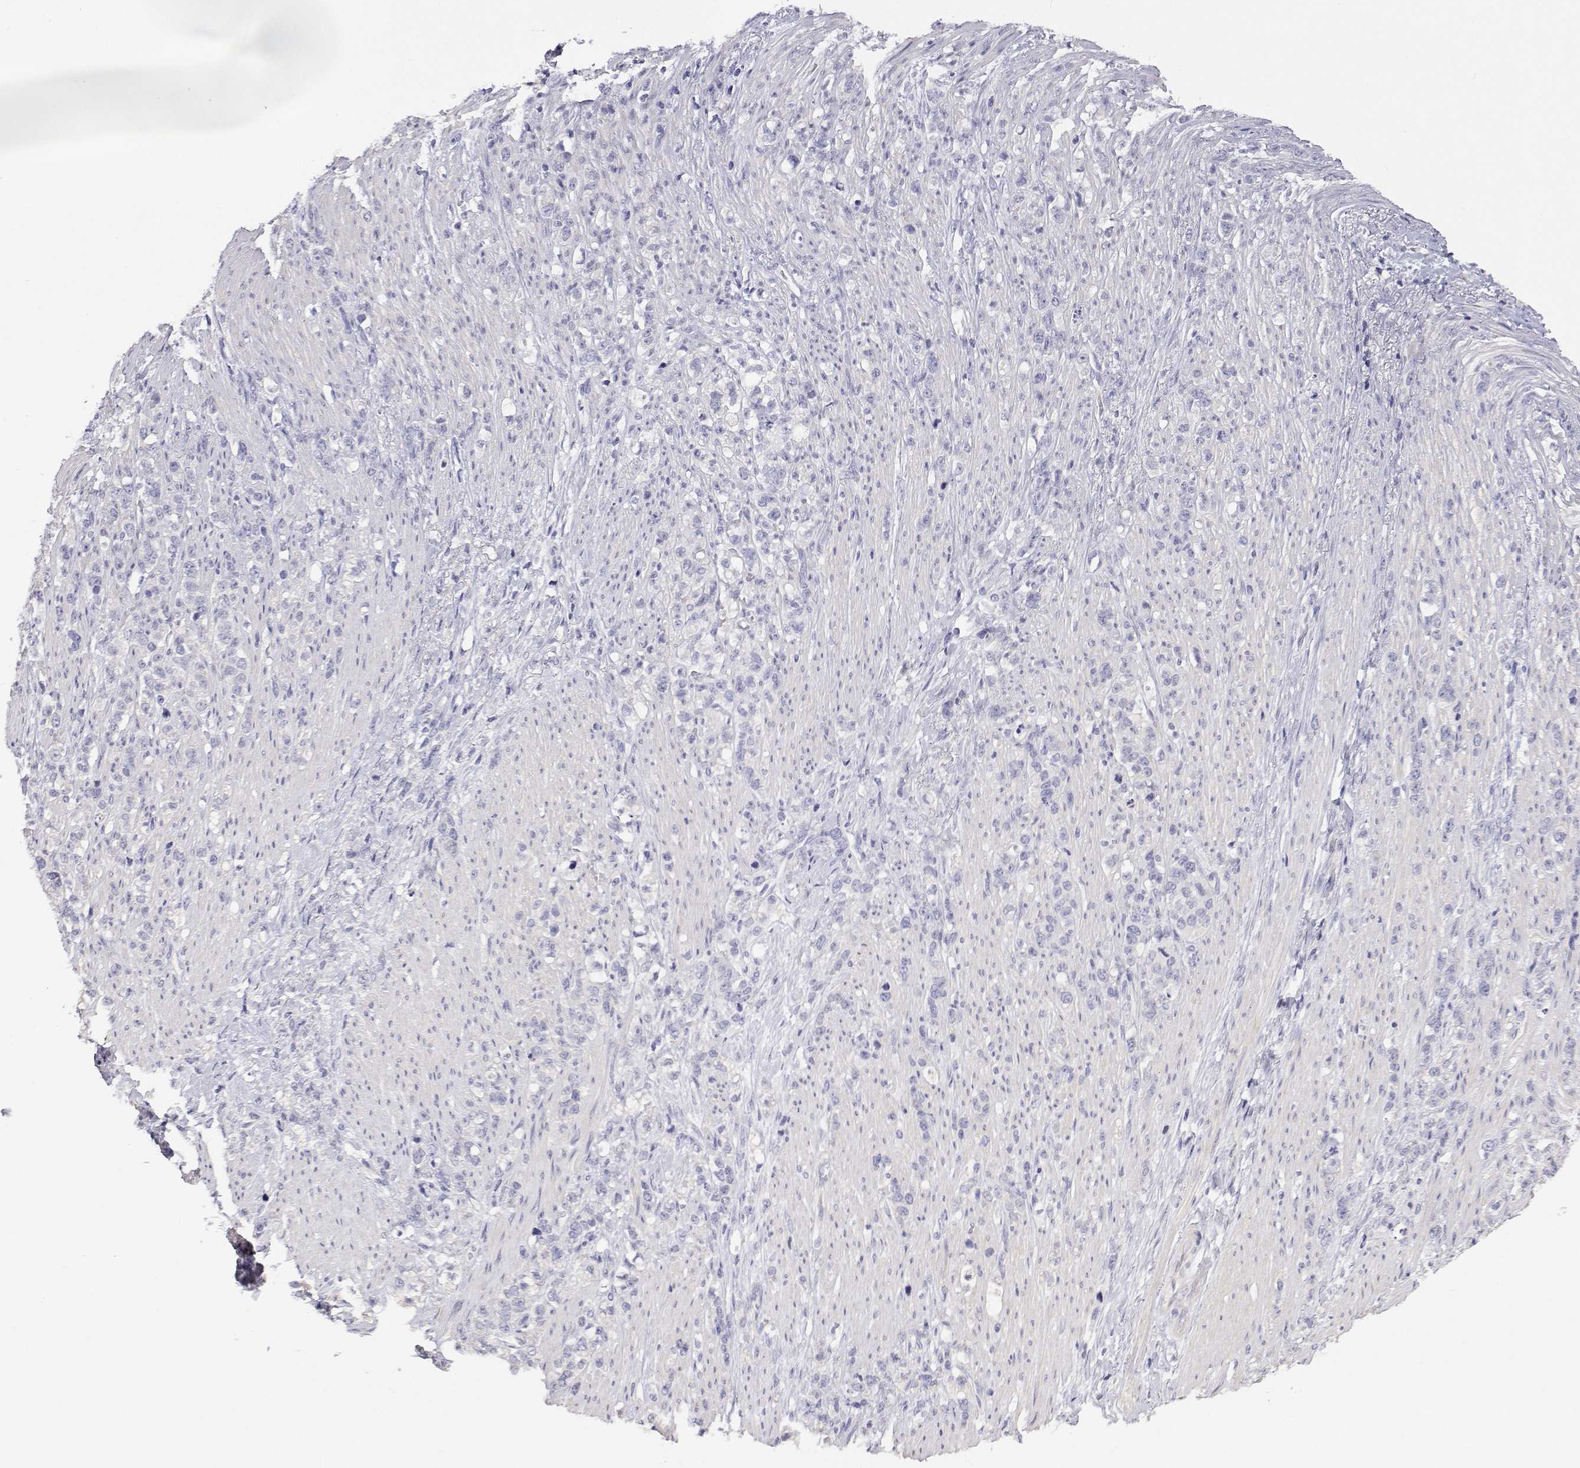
{"staining": {"intensity": "negative", "quantity": "none", "location": "none"}, "tissue": "stomach cancer", "cell_type": "Tumor cells", "image_type": "cancer", "snomed": [{"axis": "morphology", "description": "Adenocarcinoma, NOS"}, {"axis": "topography", "description": "Stomach, lower"}], "caption": "This is an IHC micrograph of human adenocarcinoma (stomach). There is no staining in tumor cells.", "gene": "ANKRD65", "patient": {"sex": "male", "age": 88}}